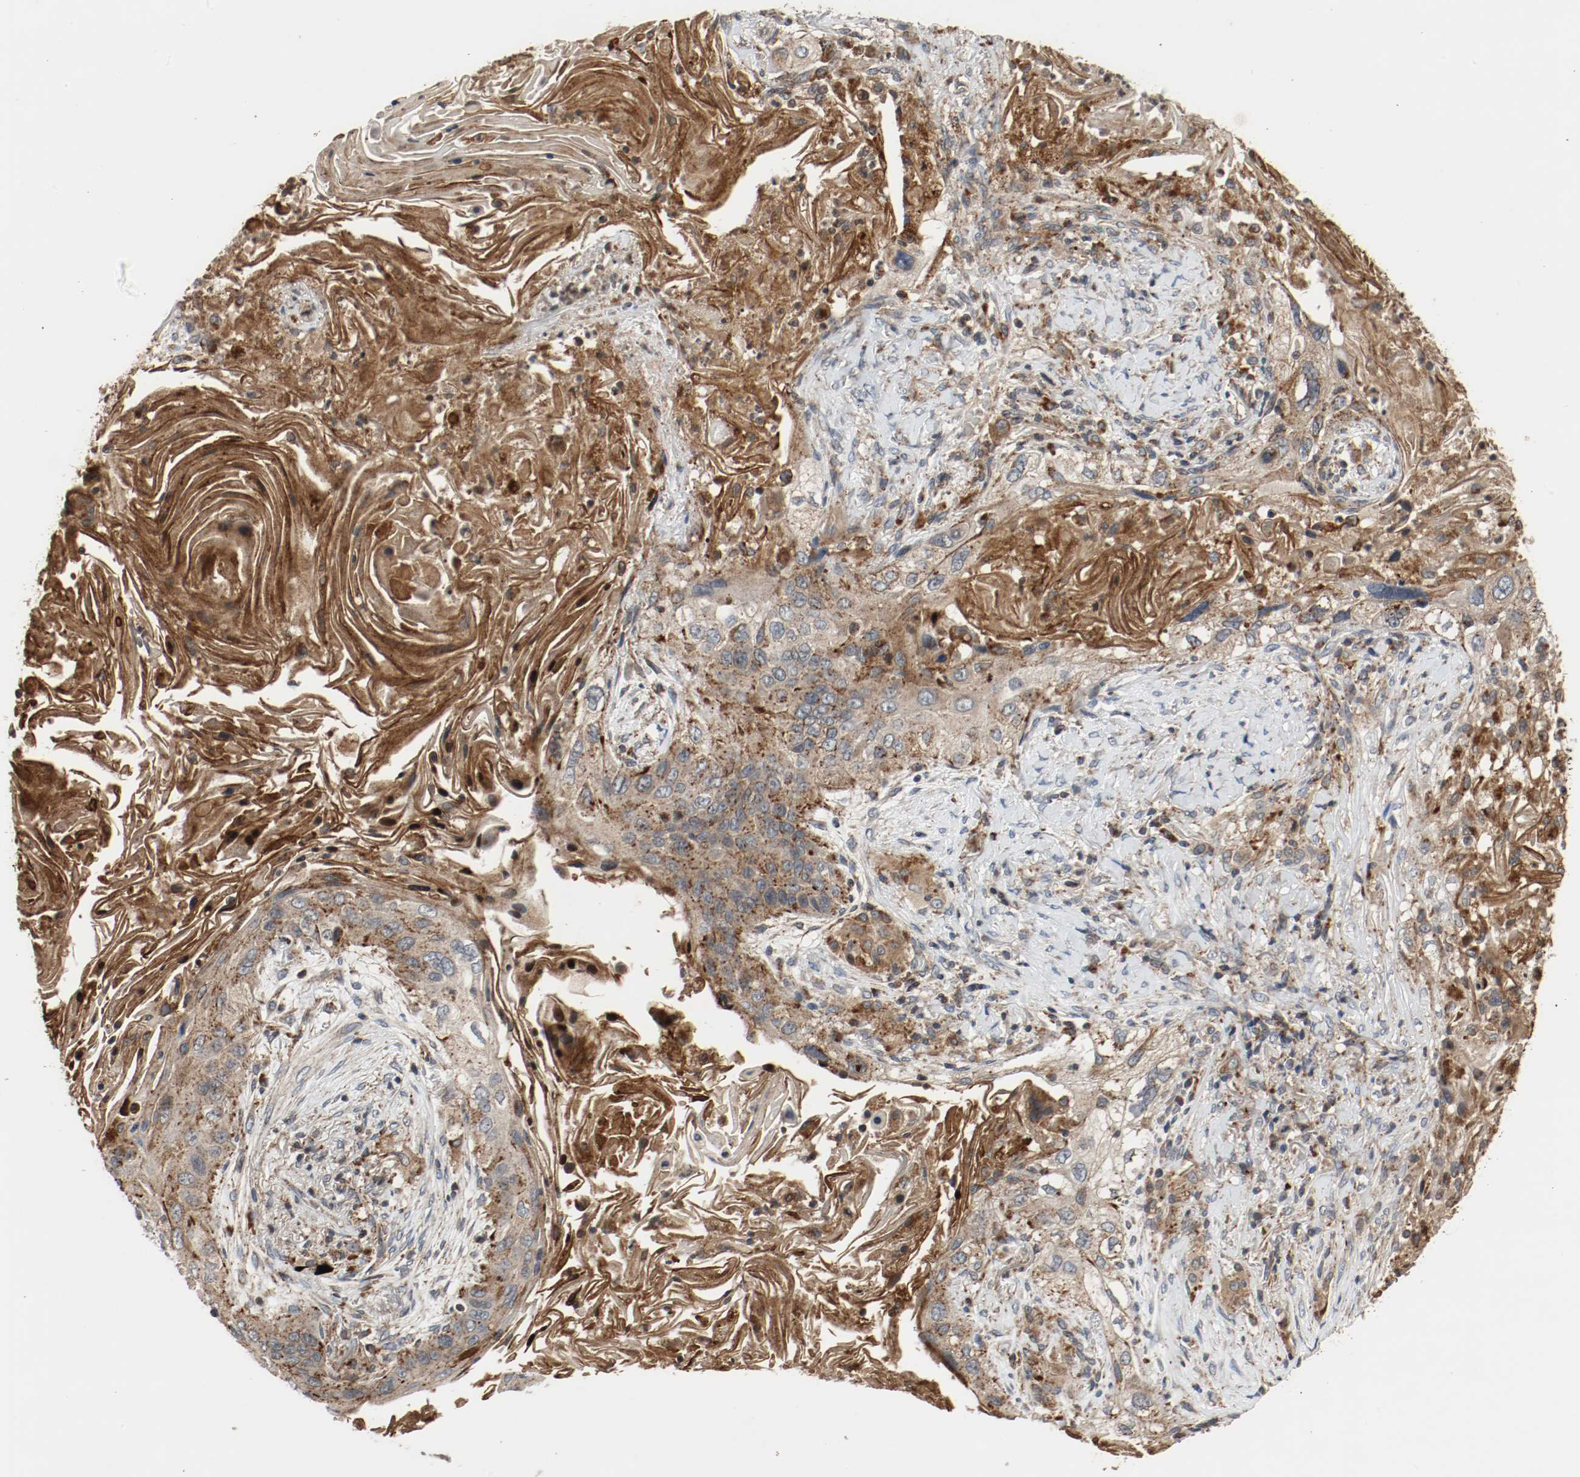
{"staining": {"intensity": "strong", "quantity": ">75%", "location": "cytoplasmic/membranous"}, "tissue": "lung cancer", "cell_type": "Tumor cells", "image_type": "cancer", "snomed": [{"axis": "morphology", "description": "Squamous cell carcinoma, NOS"}, {"axis": "topography", "description": "Lung"}], "caption": "Protein expression analysis of human lung squamous cell carcinoma reveals strong cytoplasmic/membranous expression in approximately >75% of tumor cells.", "gene": "LAMP2", "patient": {"sex": "female", "age": 67}}